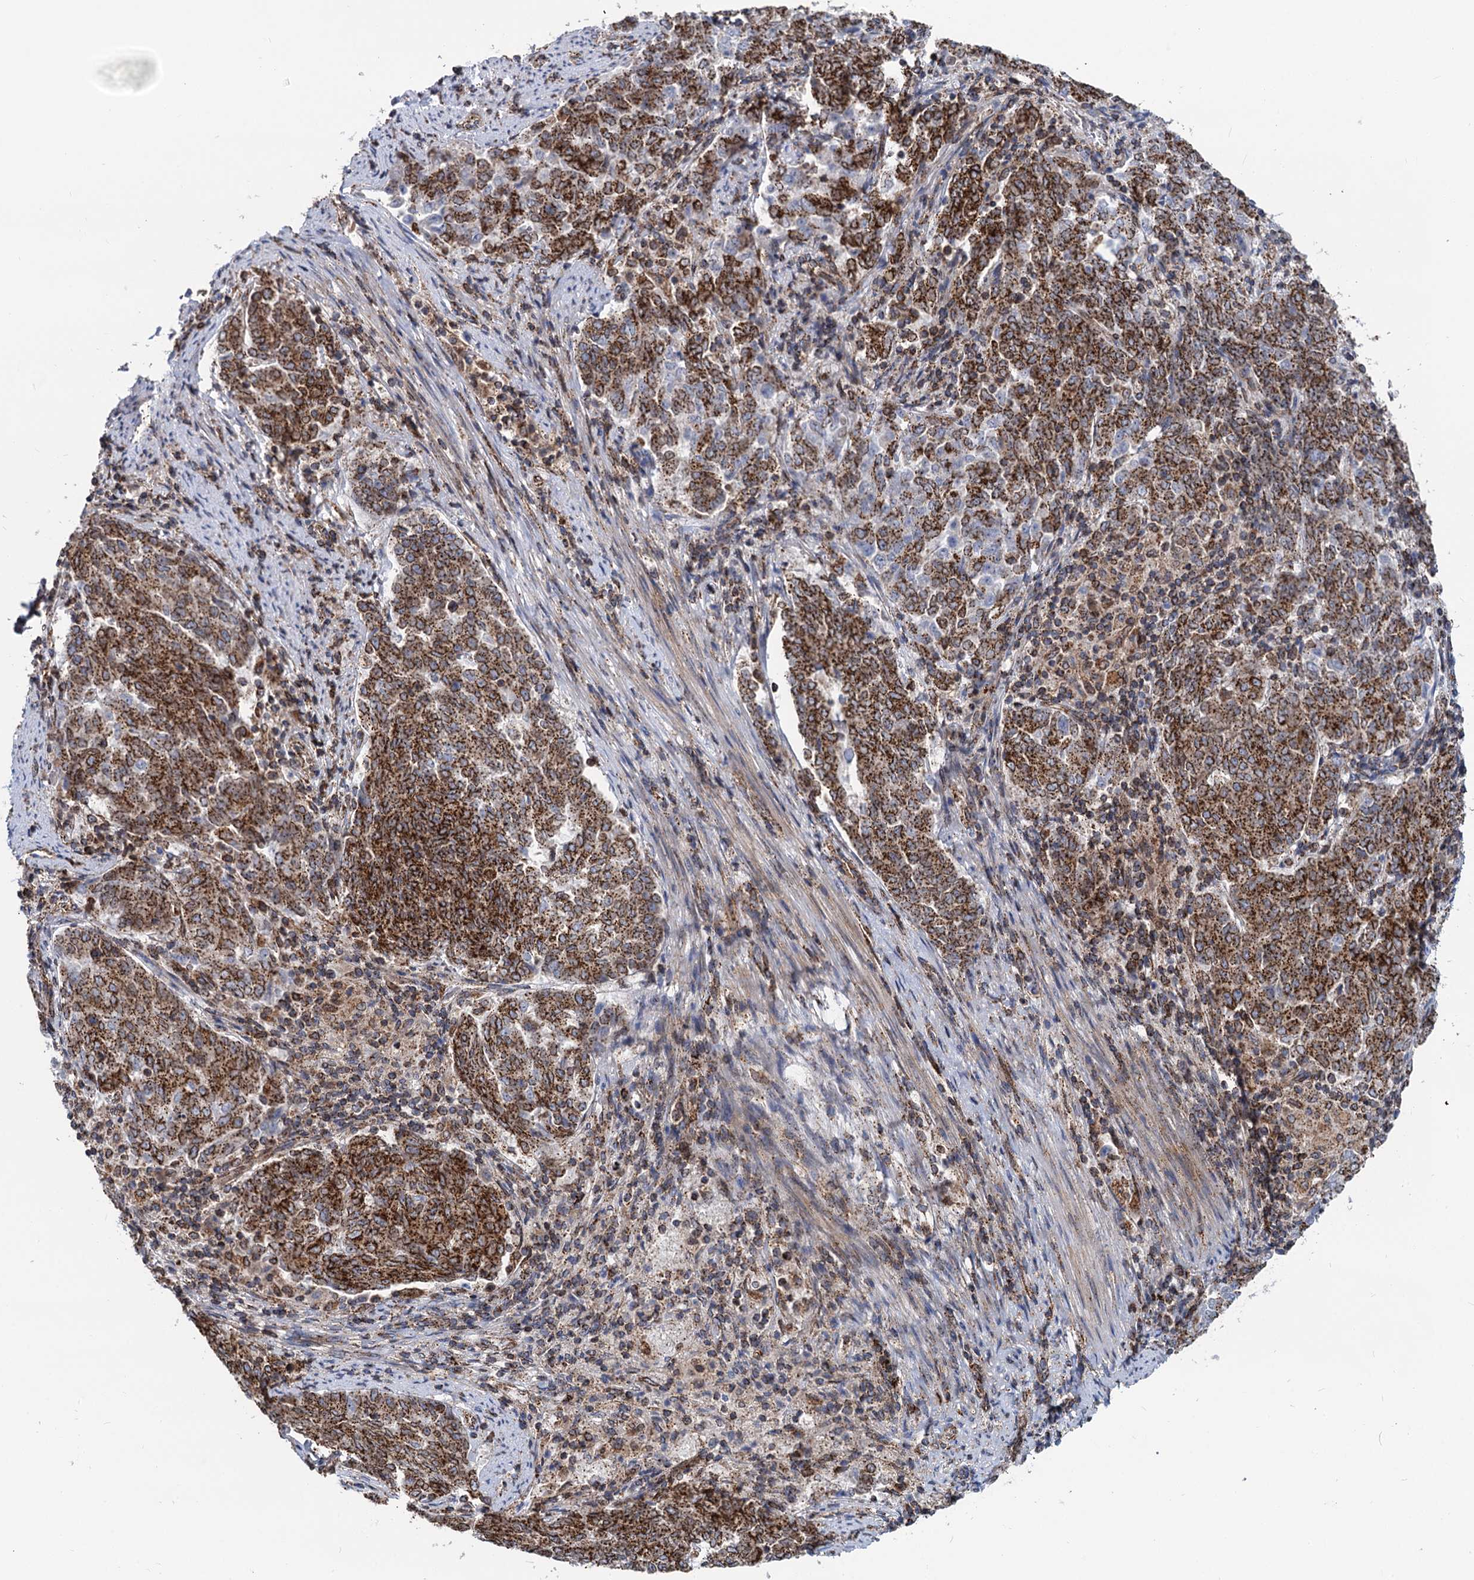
{"staining": {"intensity": "strong", "quantity": ">75%", "location": "cytoplasmic/membranous"}, "tissue": "endometrial cancer", "cell_type": "Tumor cells", "image_type": "cancer", "snomed": [{"axis": "morphology", "description": "Adenocarcinoma, NOS"}, {"axis": "topography", "description": "Endometrium"}], "caption": "High-power microscopy captured an IHC micrograph of adenocarcinoma (endometrial), revealing strong cytoplasmic/membranous positivity in approximately >75% of tumor cells.", "gene": "SUPT20H", "patient": {"sex": "female", "age": 80}}